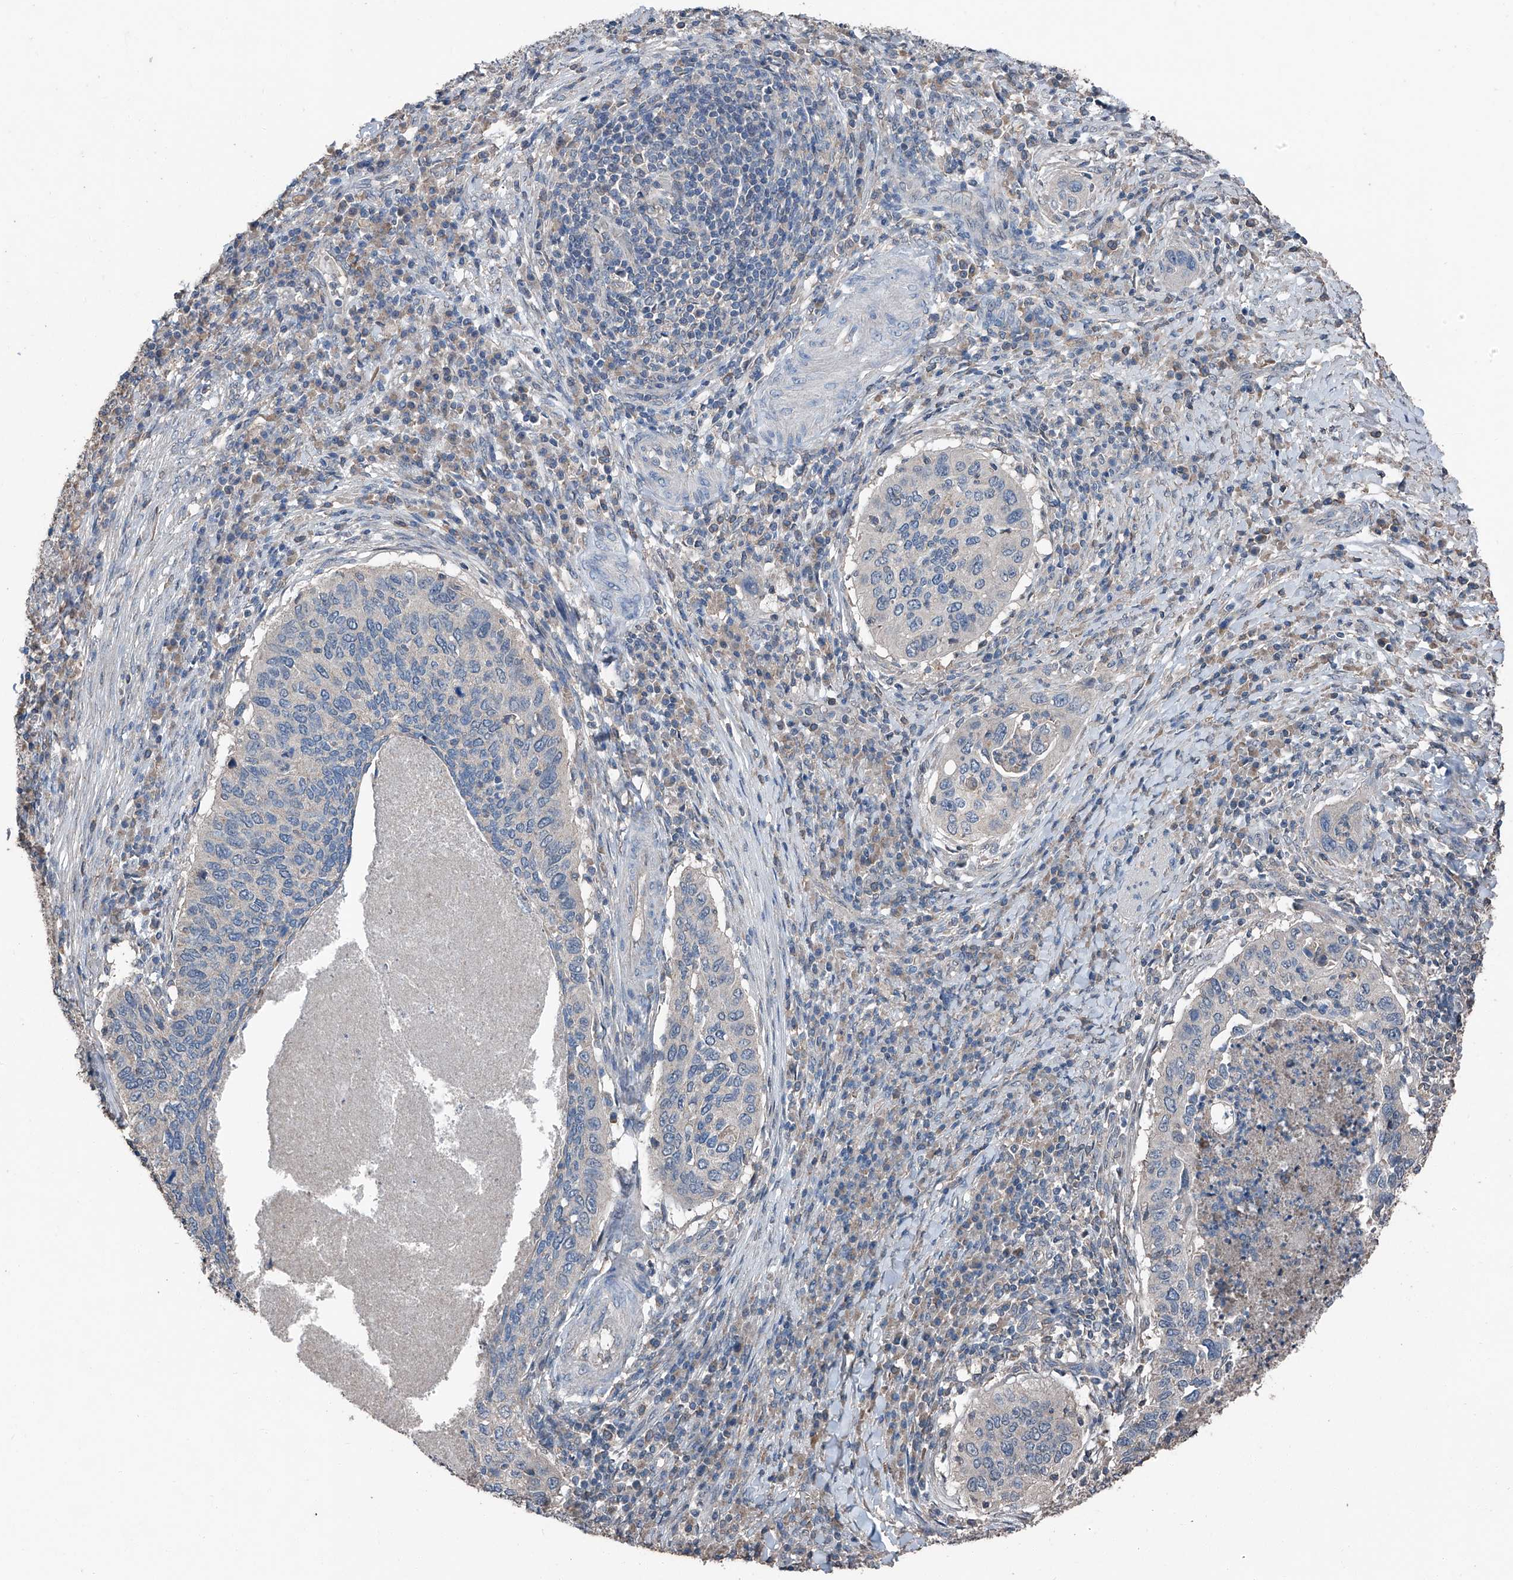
{"staining": {"intensity": "negative", "quantity": "none", "location": "none"}, "tissue": "cervical cancer", "cell_type": "Tumor cells", "image_type": "cancer", "snomed": [{"axis": "morphology", "description": "Squamous cell carcinoma, NOS"}, {"axis": "topography", "description": "Cervix"}], "caption": "Immunohistochemical staining of squamous cell carcinoma (cervical) demonstrates no significant staining in tumor cells.", "gene": "MAMLD1", "patient": {"sex": "female", "age": 38}}